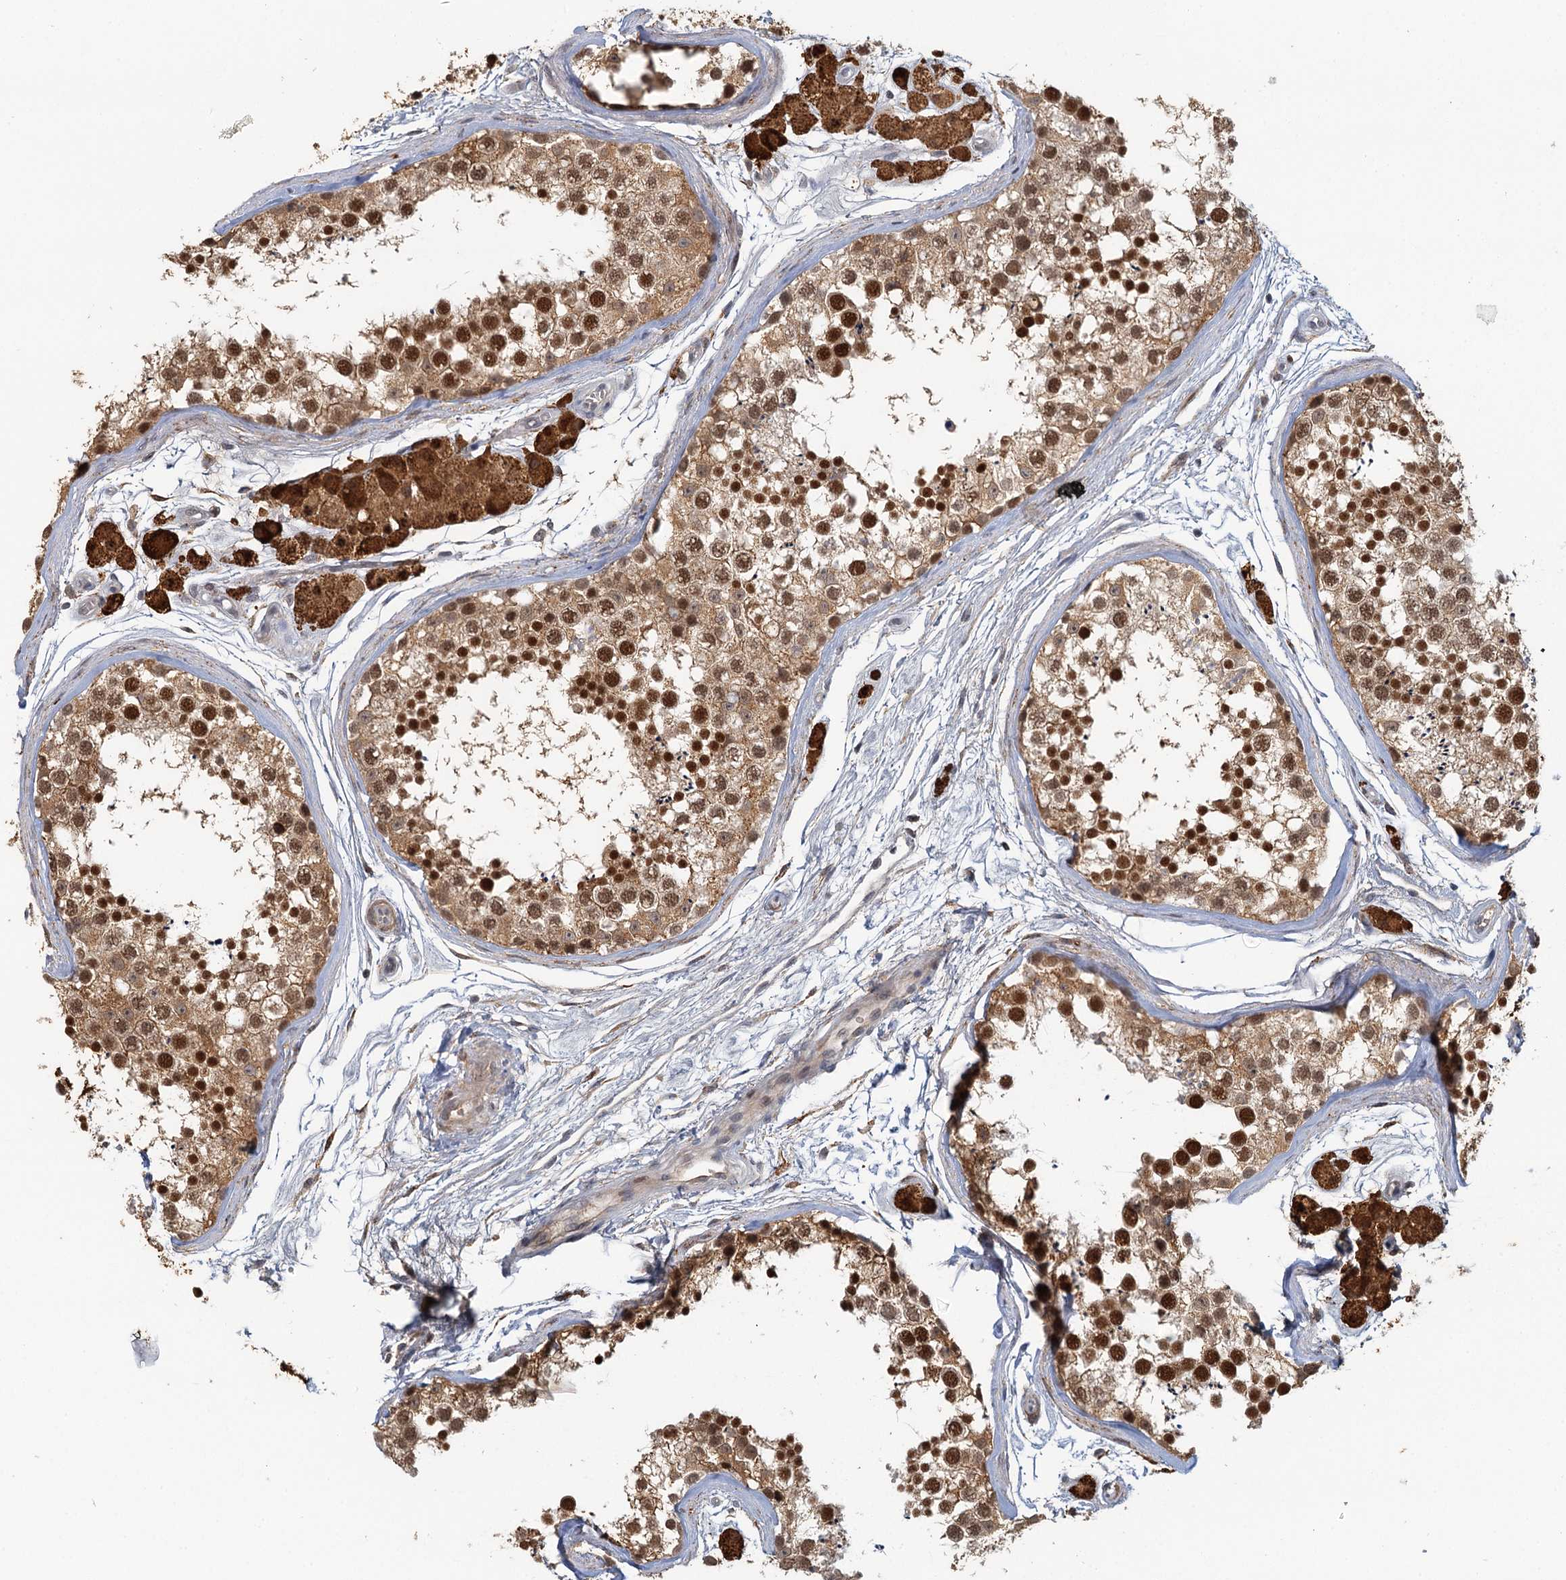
{"staining": {"intensity": "strong", "quantity": ">75%", "location": "nuclear"}, "tissue": "testis", "cell_type": "Cells in seminiferous ducts", "image_type": "normal", "snomed": [{"axis": "morphology", "description": "Normal tissue, NOS"}, {"axis": "topography", "description": "Testis"}], "caption": "Brown immunohistochemical staining in normal human testis demonstrates strong nuclear expression in approximately >75% of cells in seminiferous ducts. (Brightfield microscopy of DAB IHC at high magnification).", "gene": "GPATCH11", "patient": {"sex": "male", "age": 56}}